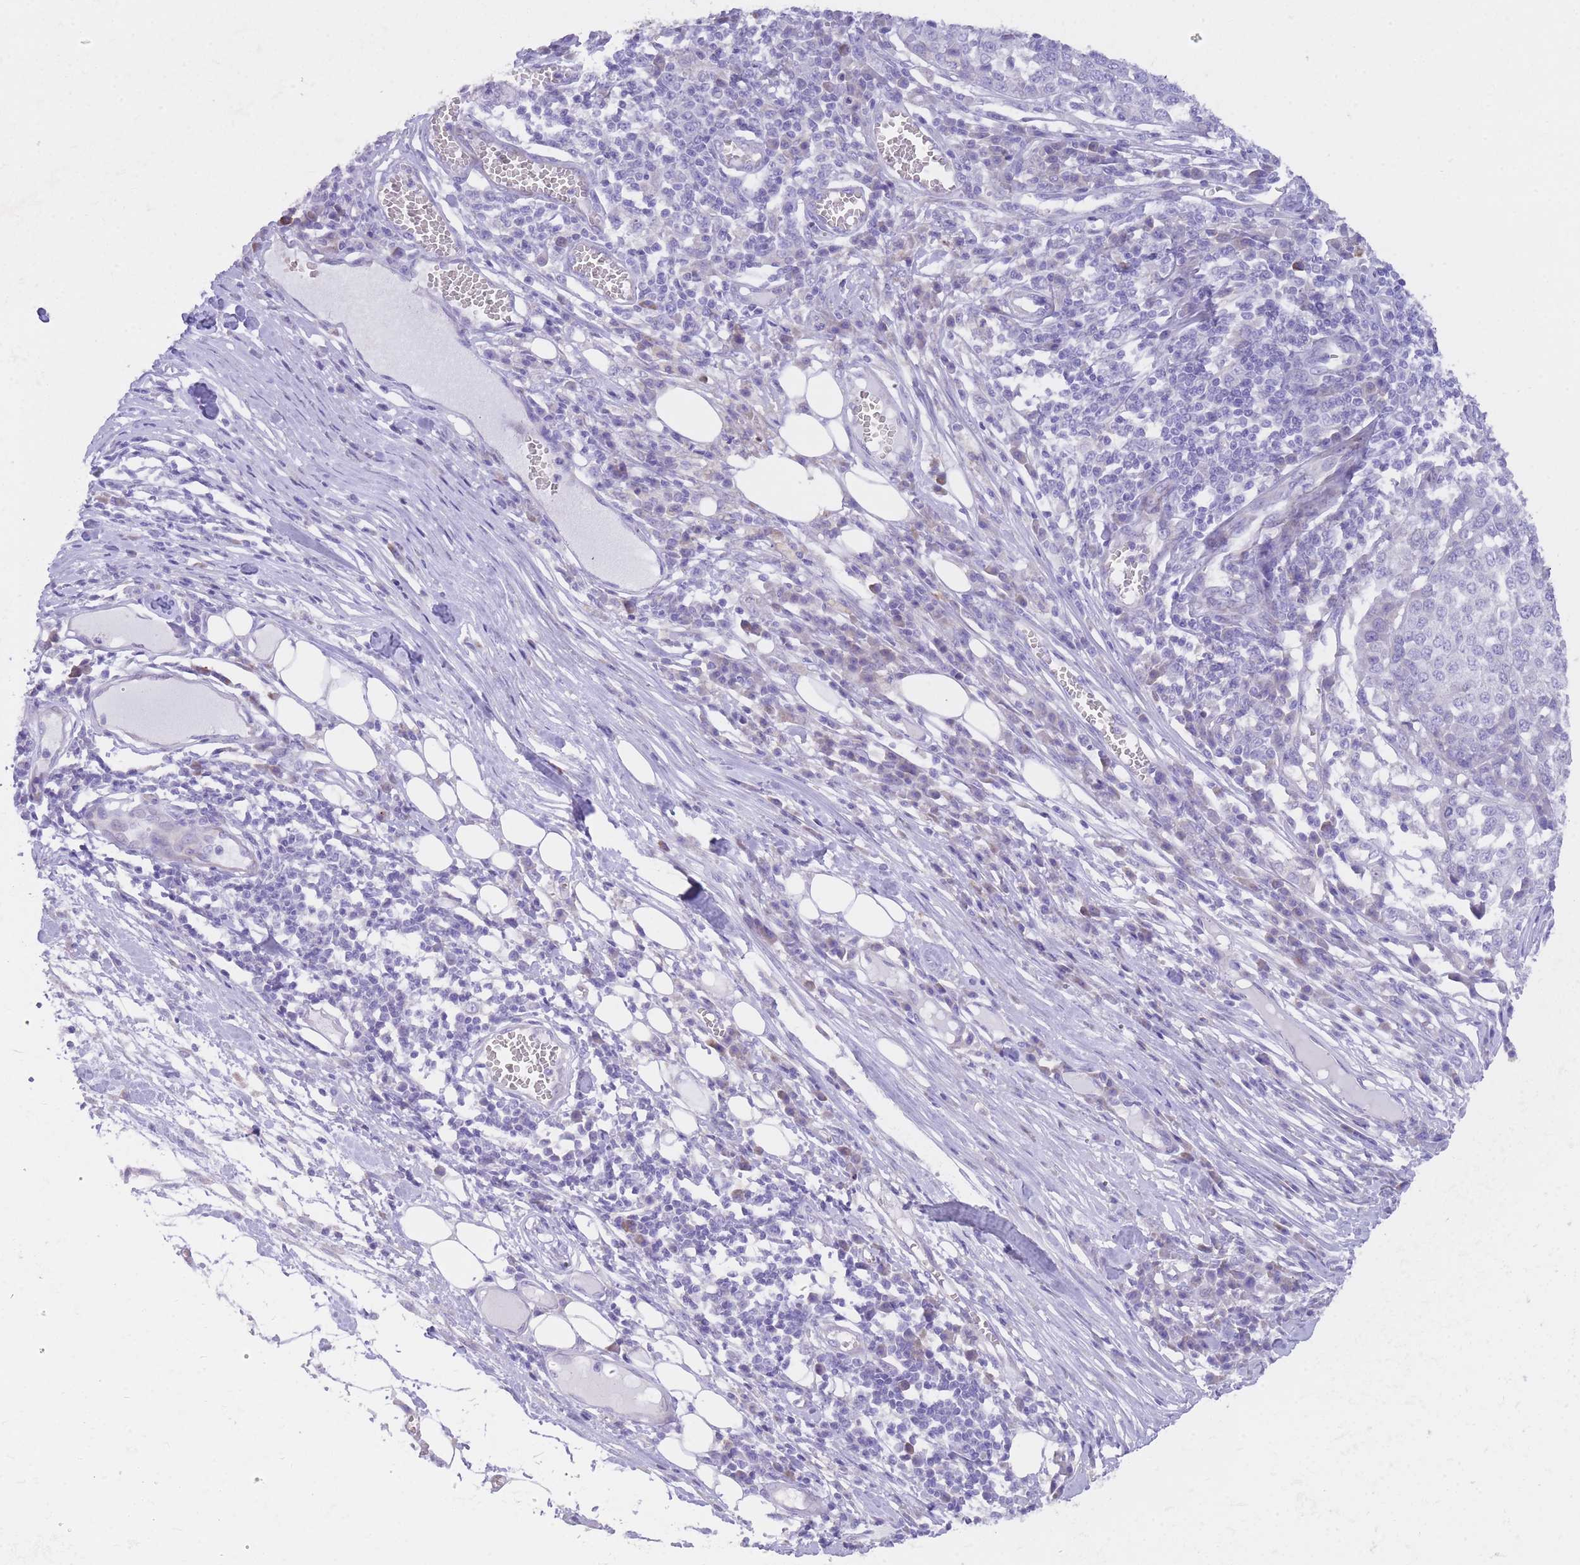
{"staining": {"intensity": "negative", "quantity": "none", "location": "none"}, "tissue": "melanoma", "cell_type": "Tumor cells", "image_type": "cancer", "snomed": [{"axis": "morphology", "description": "Malignant melanoma, Metastatic site"}, {"axis": "topography", "description": "Lymph node"}], "caption": "An image of human melanoma is negative for staining in tumor cells.", "gene": "QTRT1", "patient": {"sex": "male", "age": 44}}